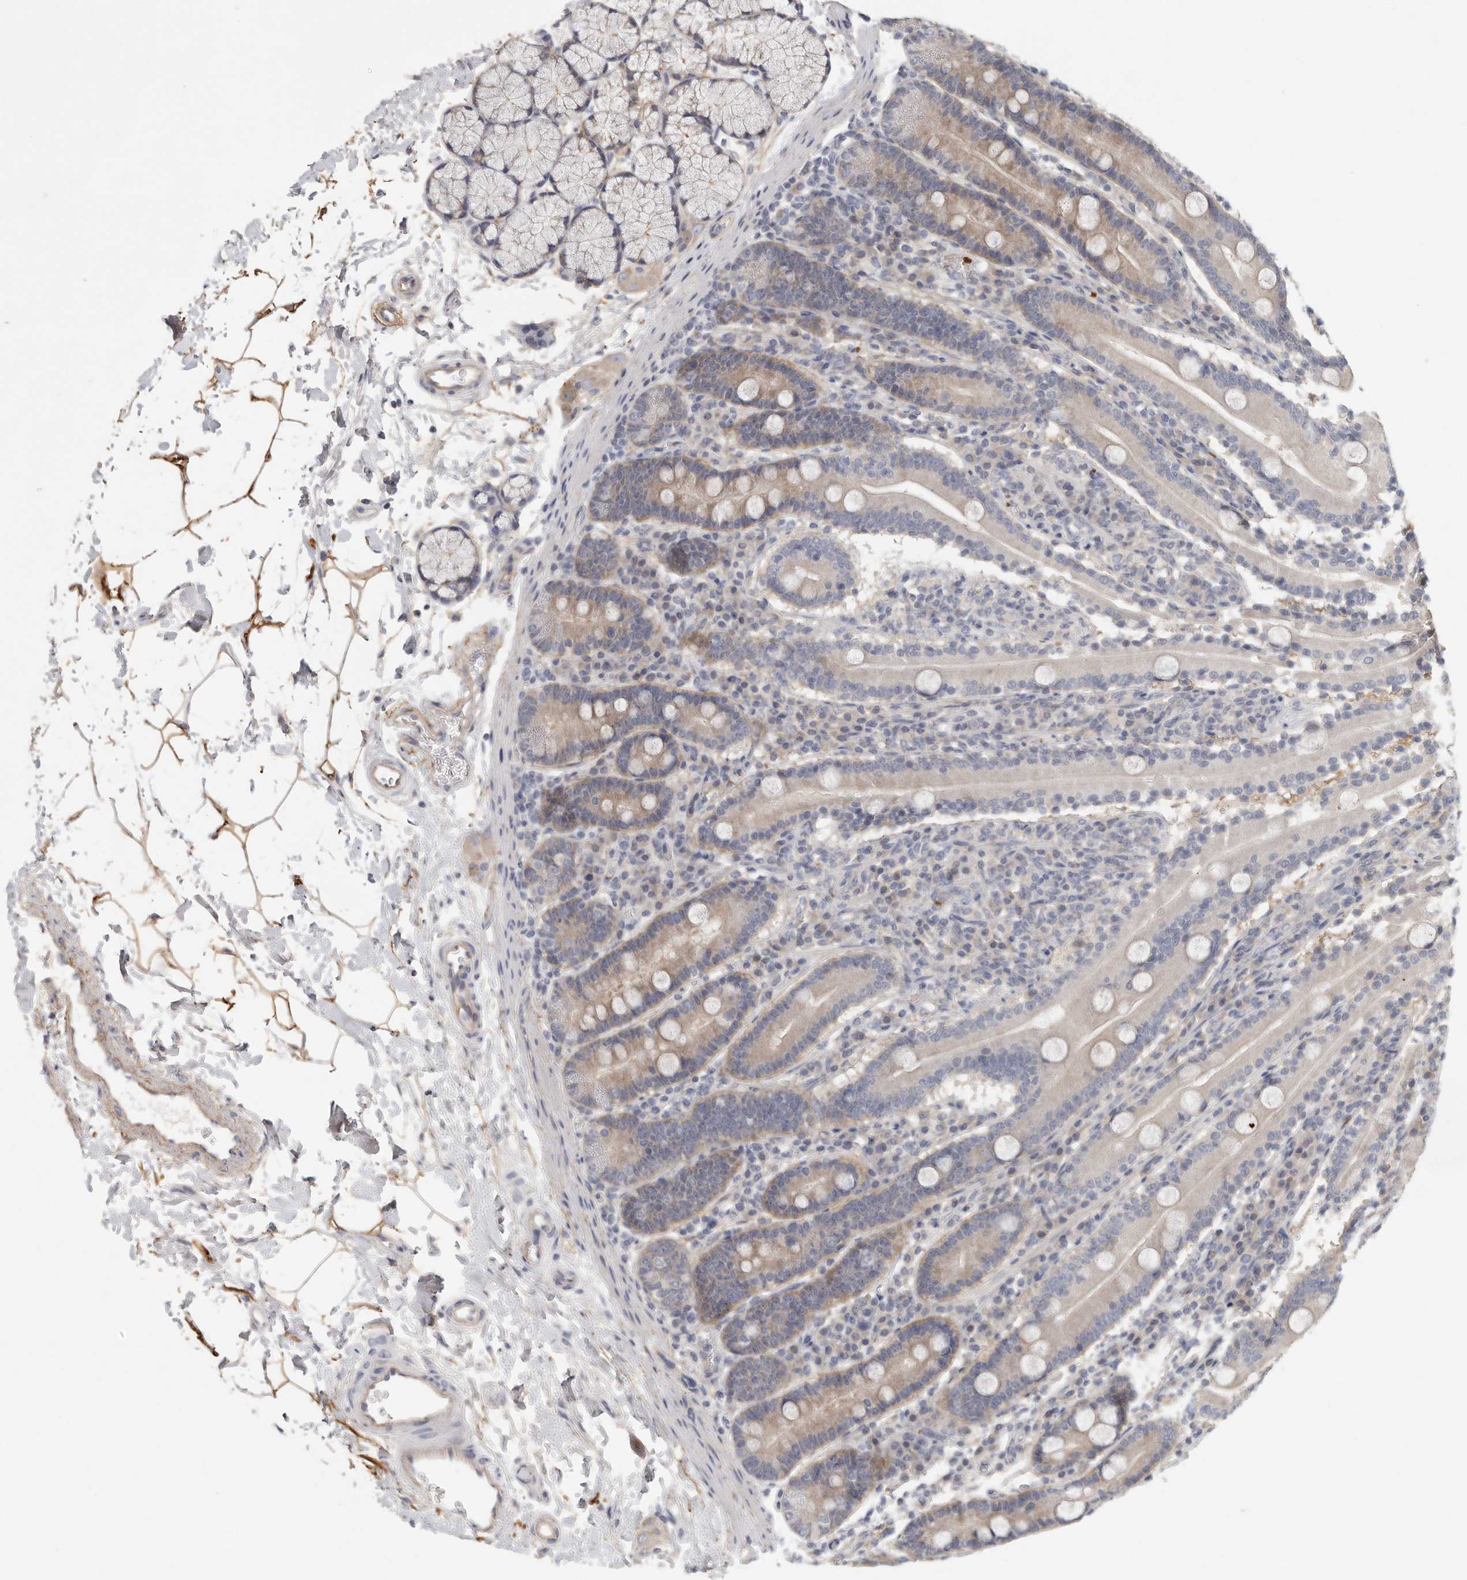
{"staining": {"intensity": "moderate", "quantity": "25%-75%", "location": "cytoplasmic/membranous"}, "tissue": "duodenum", "cell_type": "Glandular cells", "image_type": "normal", "snomed": [{"axis": "morphology", "description": "Normal tissue, NOS"}, {"axis": "topography", "description": "Duodenum"}], "caption": "Unremarkable duodenum was stained to show a protein in brown. There is medium levels of moderate cytoplasmic/membranous expression in about 25%-75% of glandular cells. (Stains: DAB (3,3'-diaminobenzidine) in brown, nuclei in blue, Microscopy: brightfield microscopy at high magnification).", "gene": "CFAP298", "patient": {"sex": "male", "age": 35}}